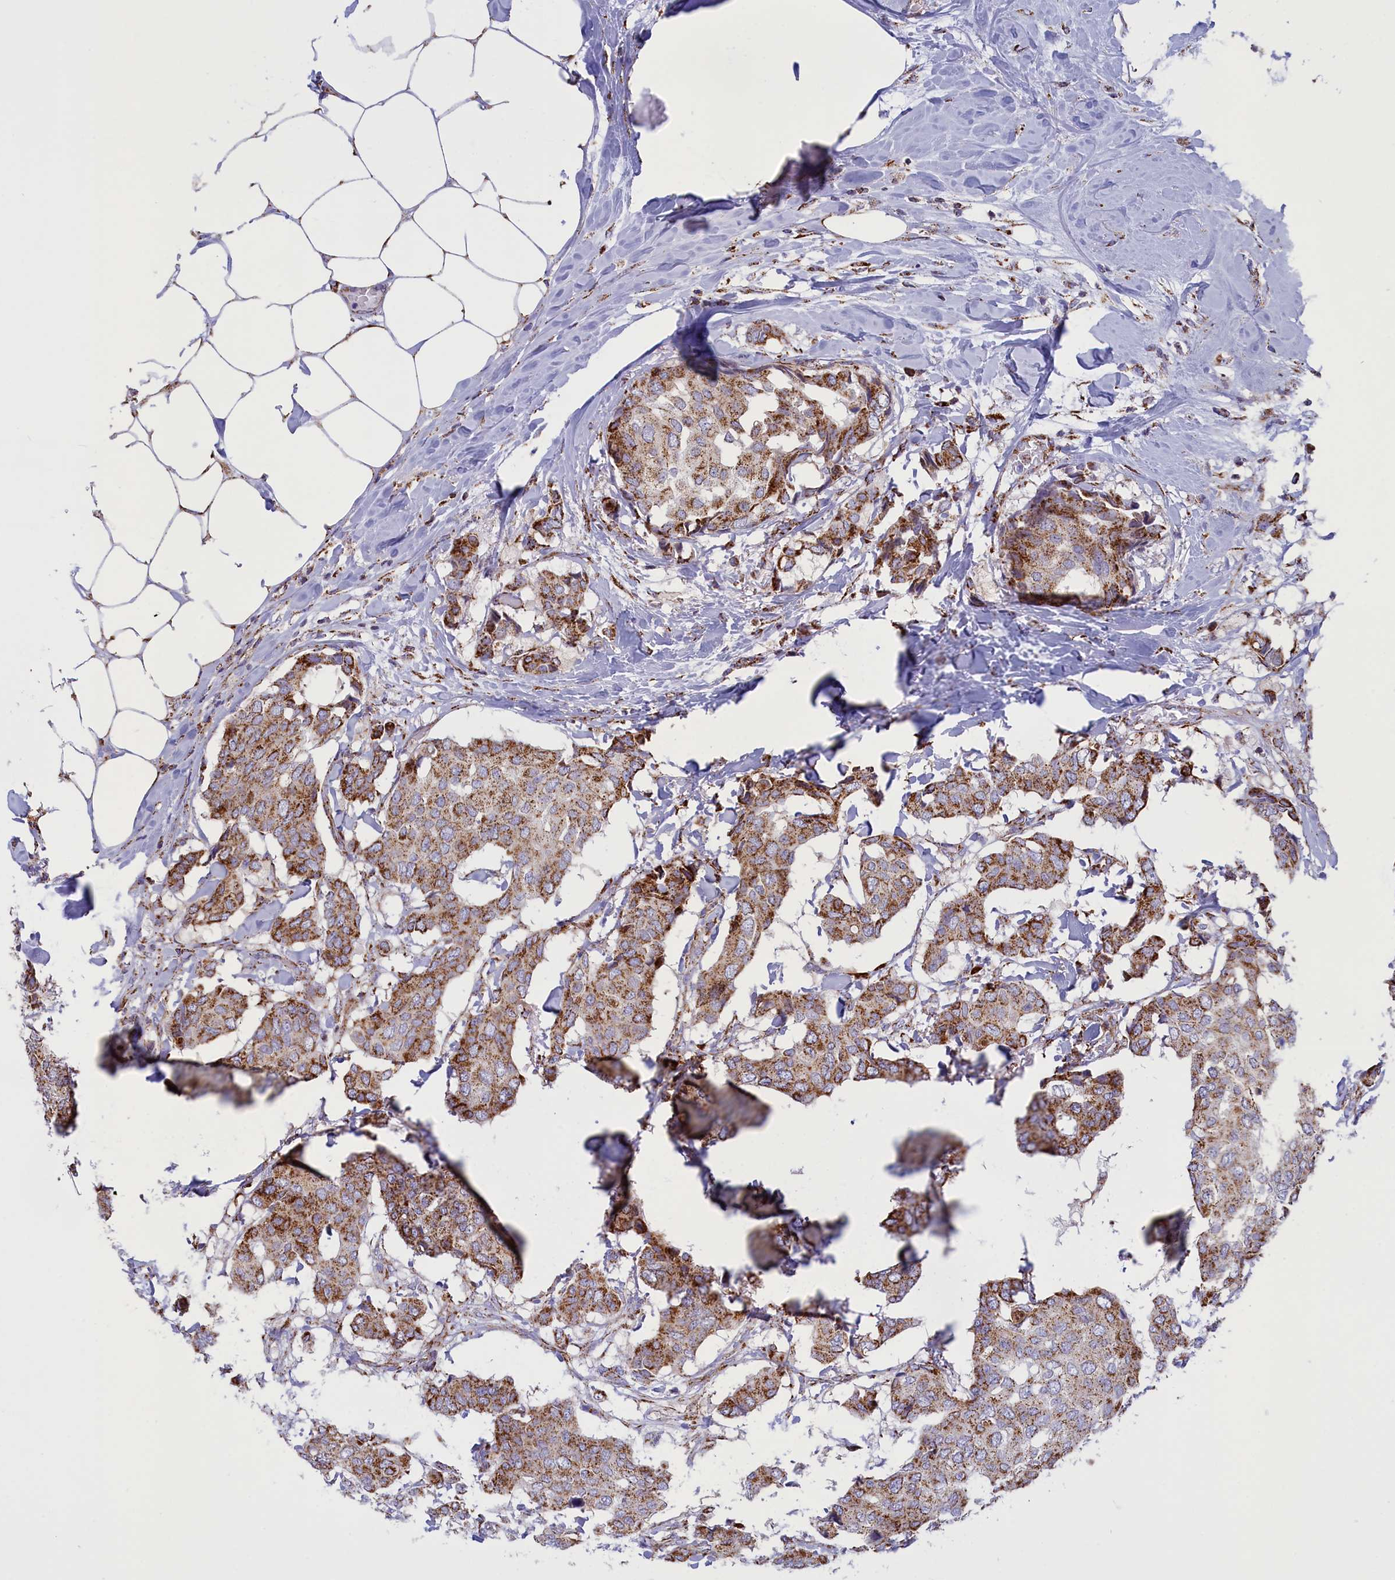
{"staining": {"intensity": "moderate", "quantity": ">75%", "location": "cytoplasmic/membranous"}, "tissue": "breast cancer", "cell_type": "Tumor cells", "image_type": "cancer", "snomed": [{"axis": "morphology", "description": "Duct carcinoma"}, {"axis": "topography", "description": "Breast"}], "caption": "Intraductal carcinoma (breast) was stained to show a protein in brown. There is medium levels of moderate cytoplasmic/membranous staining in approximately >75% of tumor cells.", "gene": "ISOC2", "patient": {"sex": "female", "age": 75}}